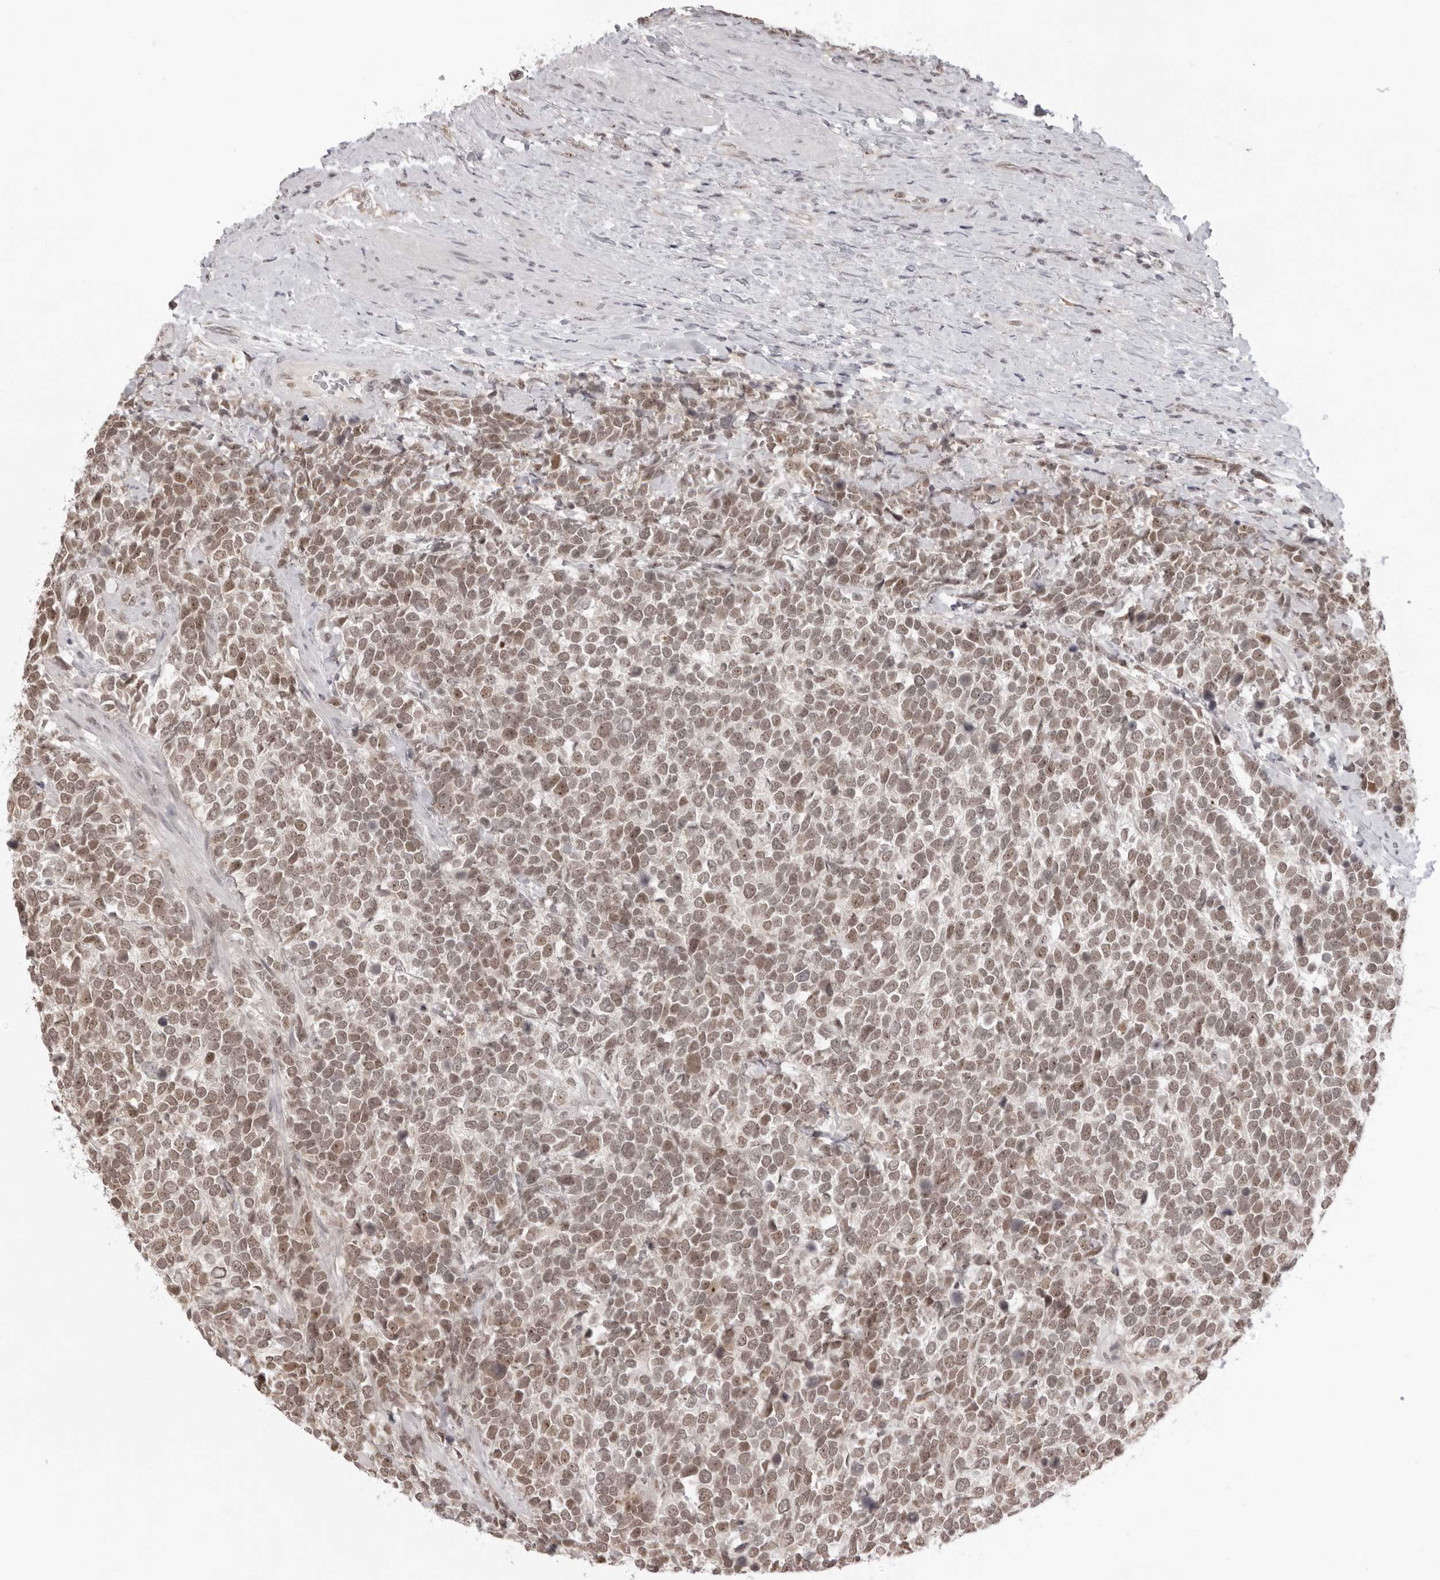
{"staining": {"intensity": "moderate", "quantity": ">75%", "location": "cytoplasmic/membranous,nuclear"}, "tissue": "urothelial cancer", "cell_type": "Tumor cells", "image_type": "cancer", "snomed": [{"axis": "morphology", "description": "Urothelial carcinoma, High grade"}, {"axis": "topography", "description": "Urinary bladder"}], "caption": "An IHC histopathology image of tumor tissue is shown. Protein staining in brown highlights moderate cytoplasmic/membranous and nuclear positivity in urothelial cancer within tumor cells.", "gene": "EXOSC10", "patient": {"sex": "female", "age": 82}}